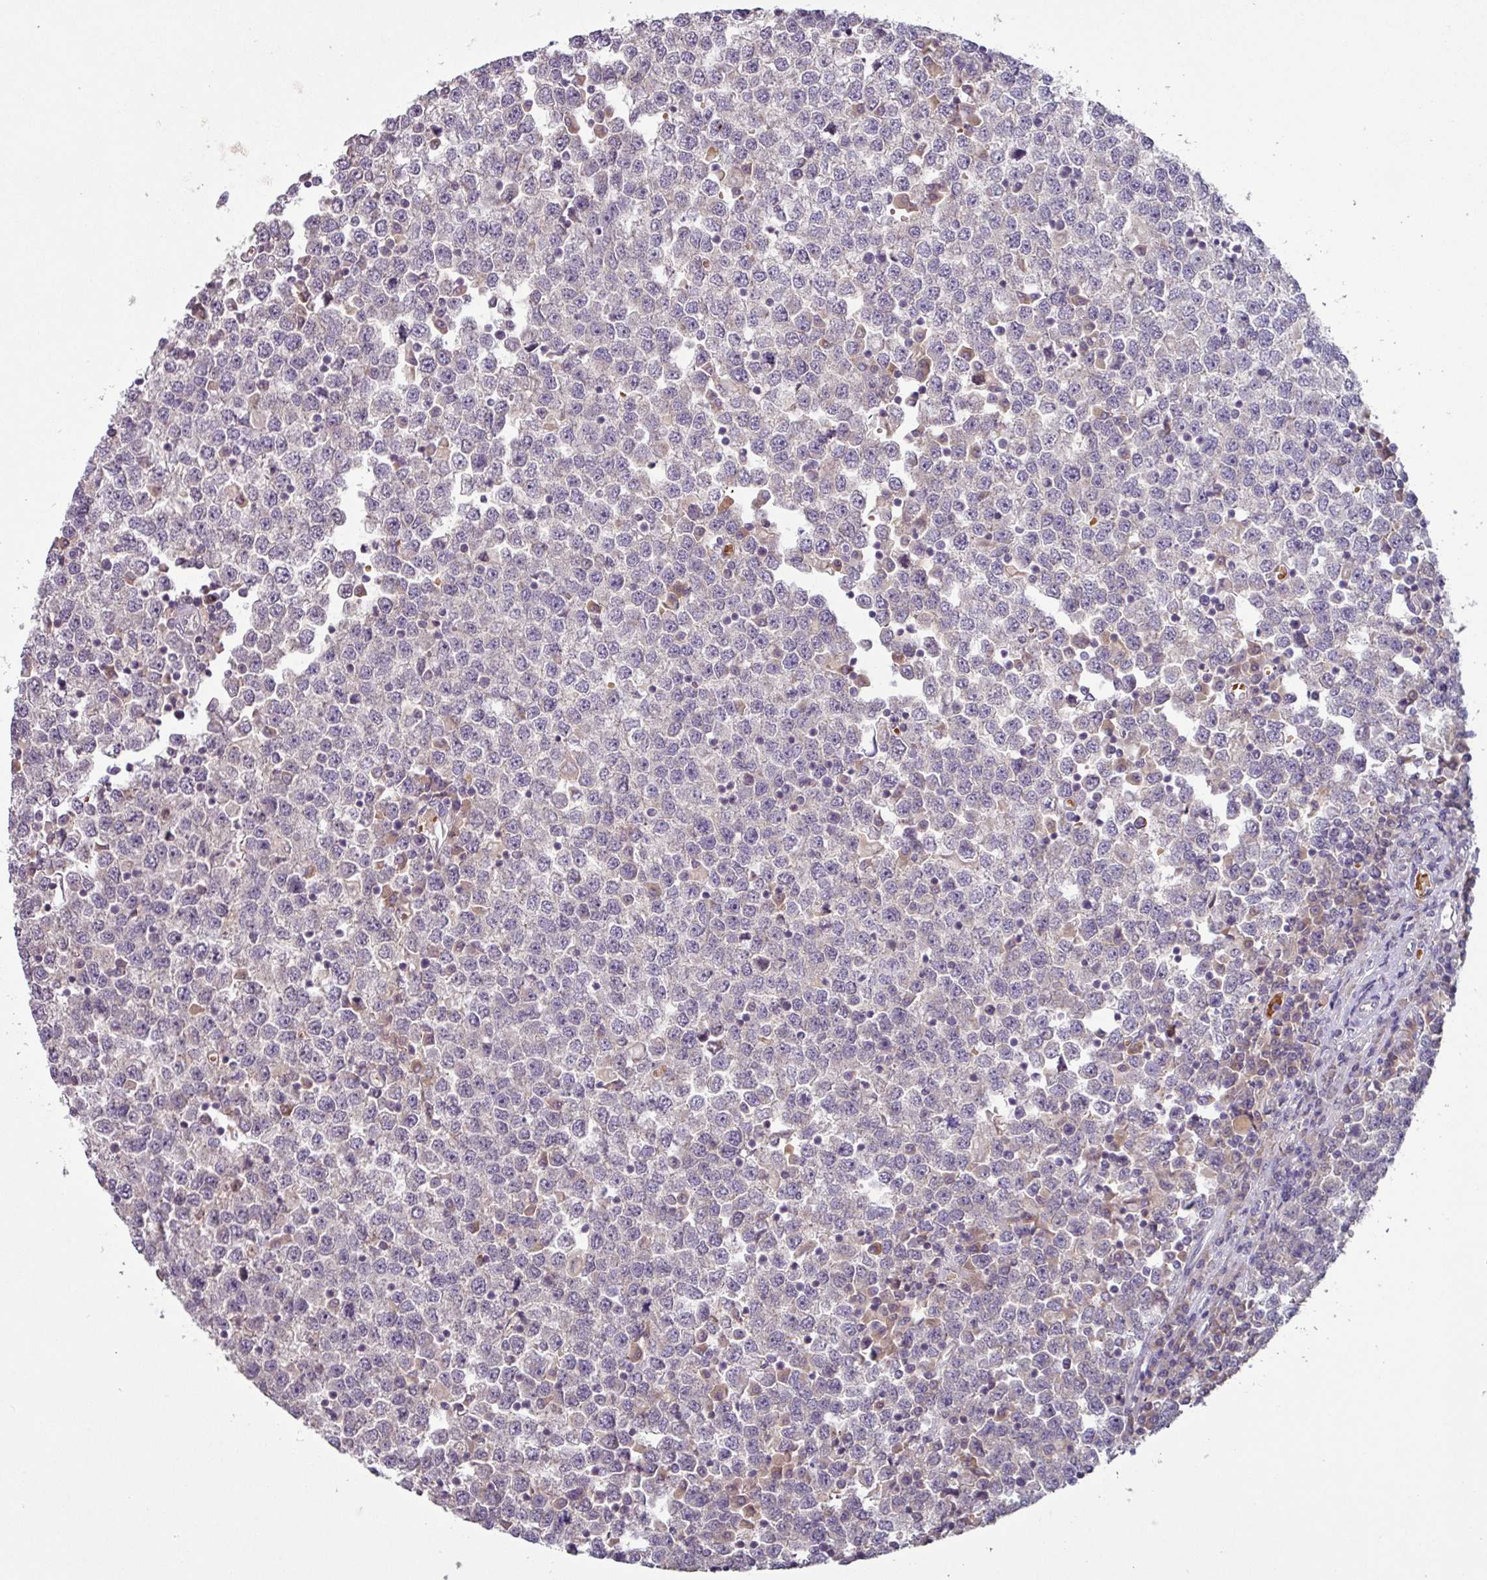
{"staining": {"intensity": "negative", "quantity": "none", "location": "none"}, "tissue": "testis cancer", "cell_type": "Tumor cells", "image_type": "cancer", "snomed": [{"axis": "morphology", "description": "Seminoma, NOS"}, {"axis": "topography", "description": "Testis"}], "caption": "The immunohistochemistry micrograph has no significant positivity in tumor cells of testis cancer tissue.", "gene": "SLC5A10", "patient": {"sex": "male", "age": 65}}